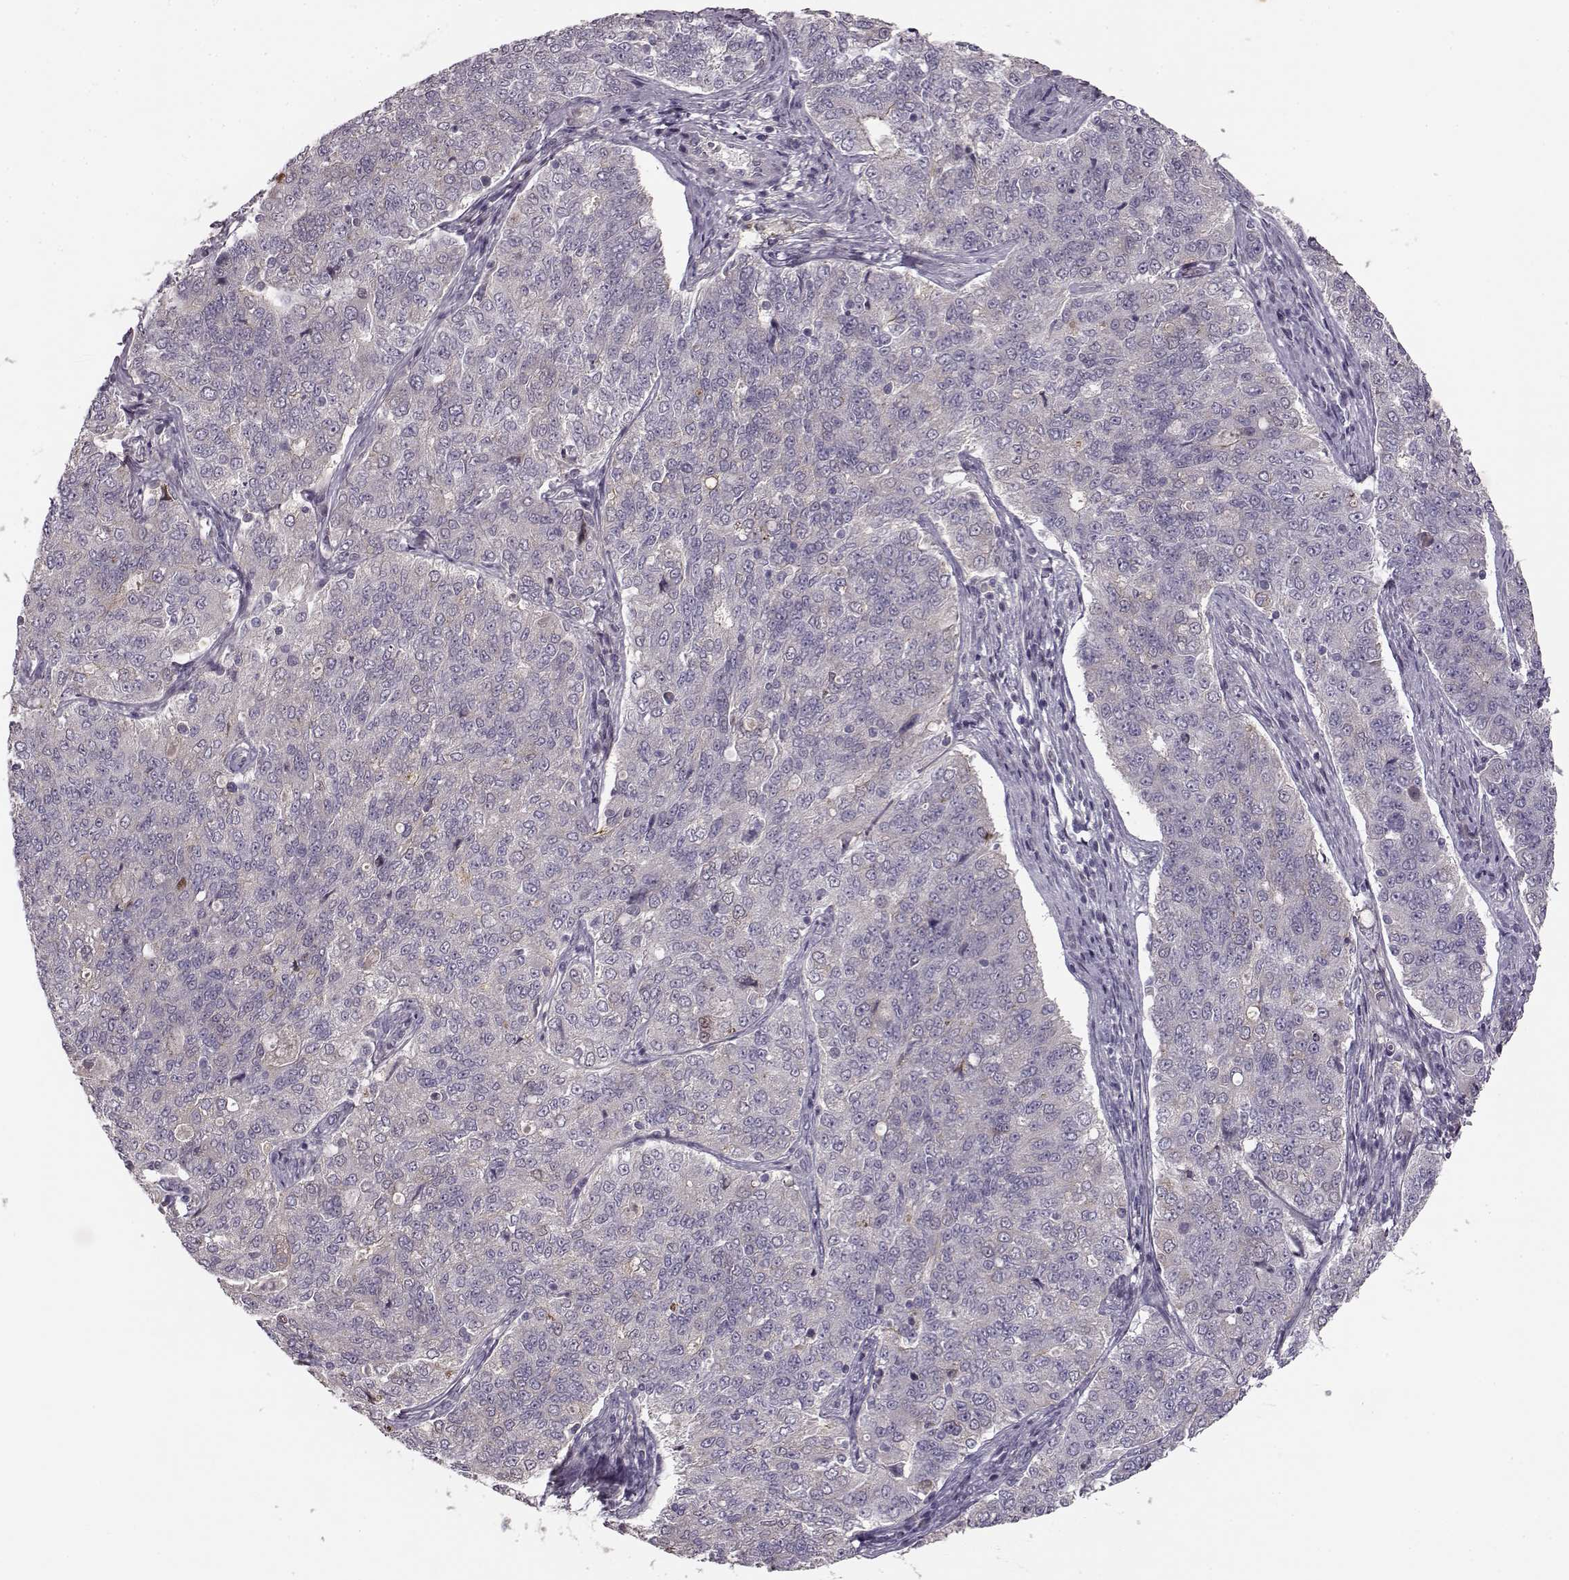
{"staining": {"intensity": "negative", "quantity": "none", "location": "none"}, "tissue": "endometrial cancer", "cell_type": "Tumor cells", "image_type": "cancer", "snomed": [{"axis": "morphology", "description": "Adenocarcinoma, NOS"}, {"axis": "topography", "description": "Endometrium"}], "caption": "This photomicrograph is of endometrial adenocarcinoma stained with IHC to label a protein in brown with the nuclei are counter-stained blue. There is no expression in tumor cells. The staining was performed using DAB (3,3'-diaminobenzidine) to visualize the protein expression in brown, while the nuclei were stained in blue with hematoxylin (Magnification: 20x).", "gene": "MTR", "patient": {"sex": "female", "age": 43}}